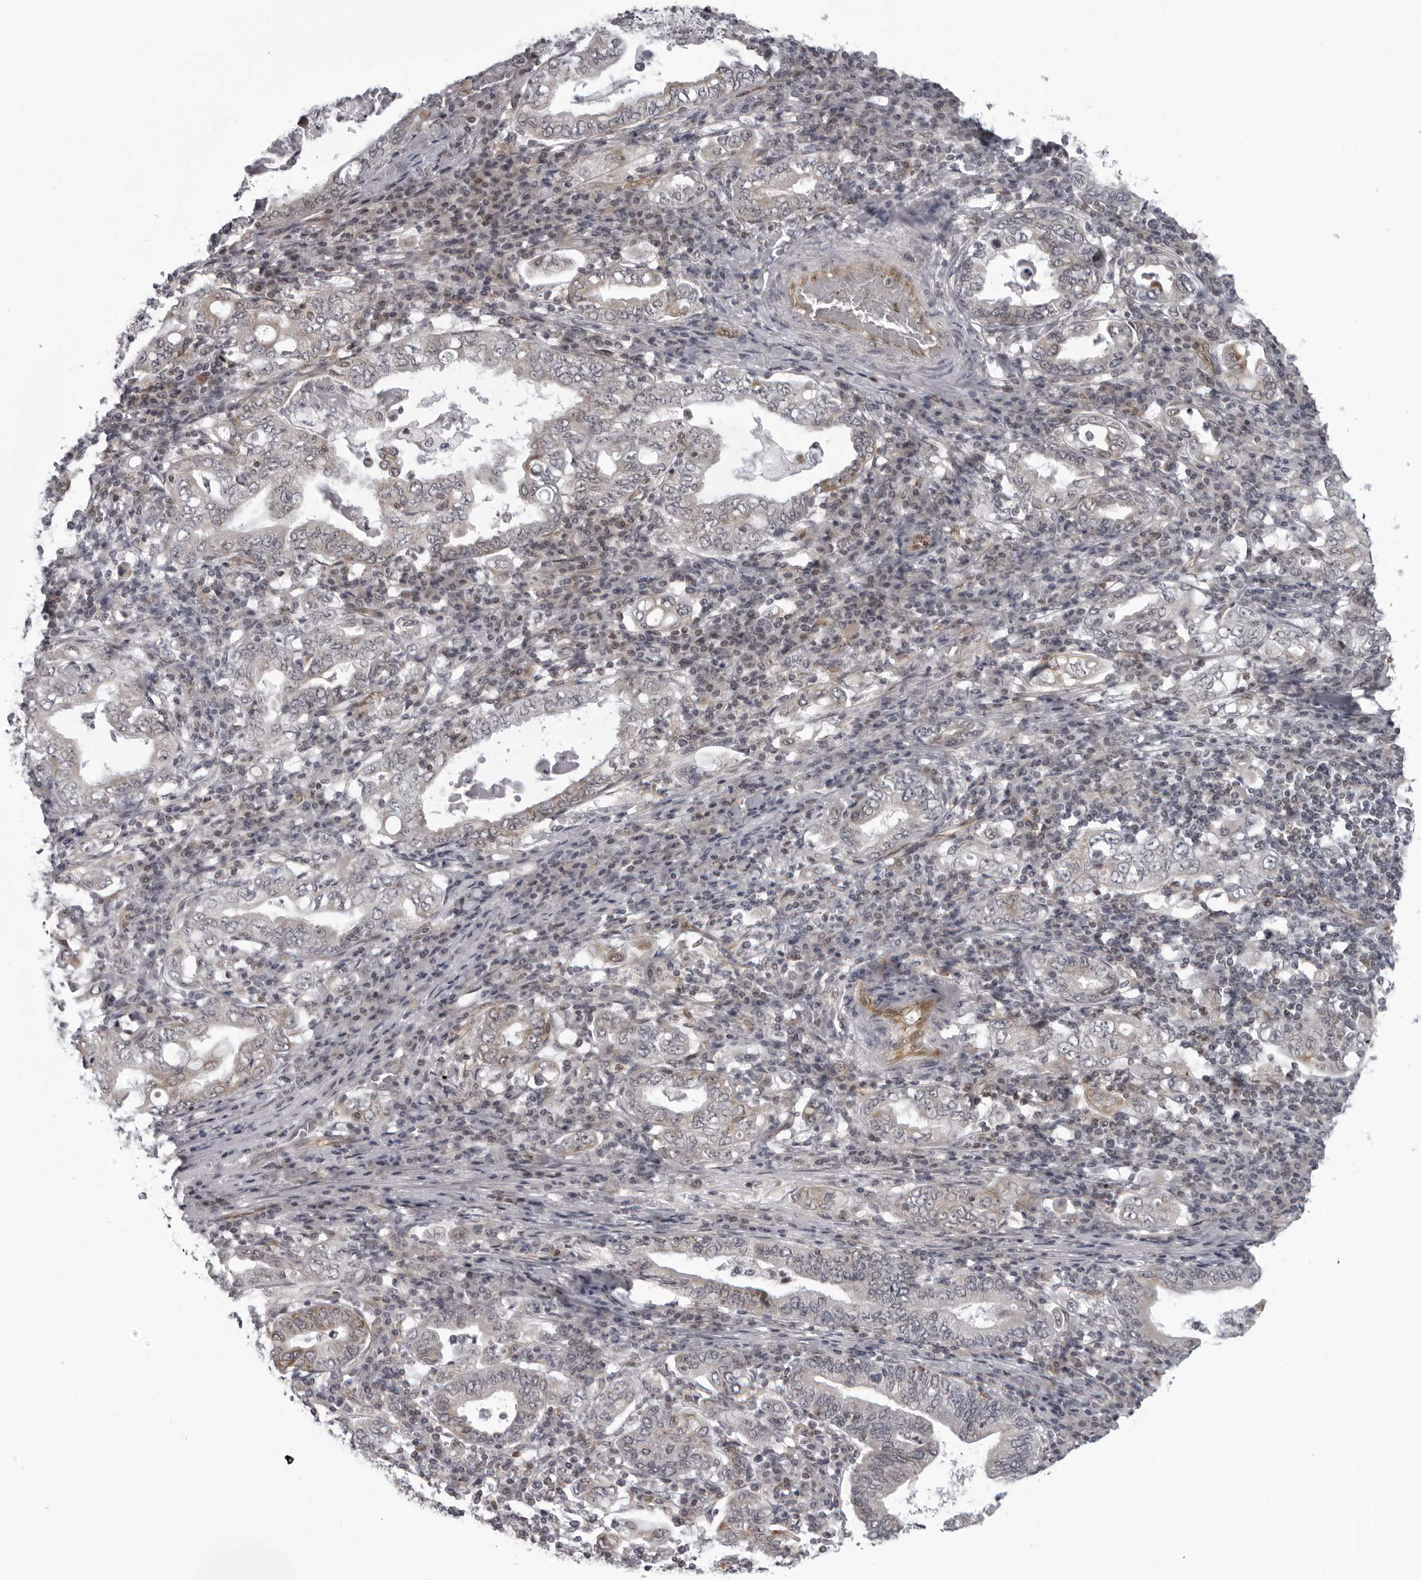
{"staining": {"intensity": "weak", "quantity": "<25%", "location": "cytoplasmic/membranous"}, "tissue": "stomach cancer", "cell_type": "Tumor cells", "image_type": "cancer", "snomed": [{"axis": "morphology", "description": "Normal tissue, NOS"}, {"axis": "morphology", "description": "Adenocarcinoma, NOS"}, {"axis": "topography", "description": "Esophagus"}, {"axis": "topography", "description": "Stomach, upper"}, {"axis": "topography", "description": "Peripheral nerve tissue"}], "caption": "Stomach cancer (adenocarcinoma) was stained to show a protein in brown. There is no significant staining in tumor cells. Nuclei are stained in blue.", "gene": "MAPK12", "patient": {"sex": "male", "age": 62}}